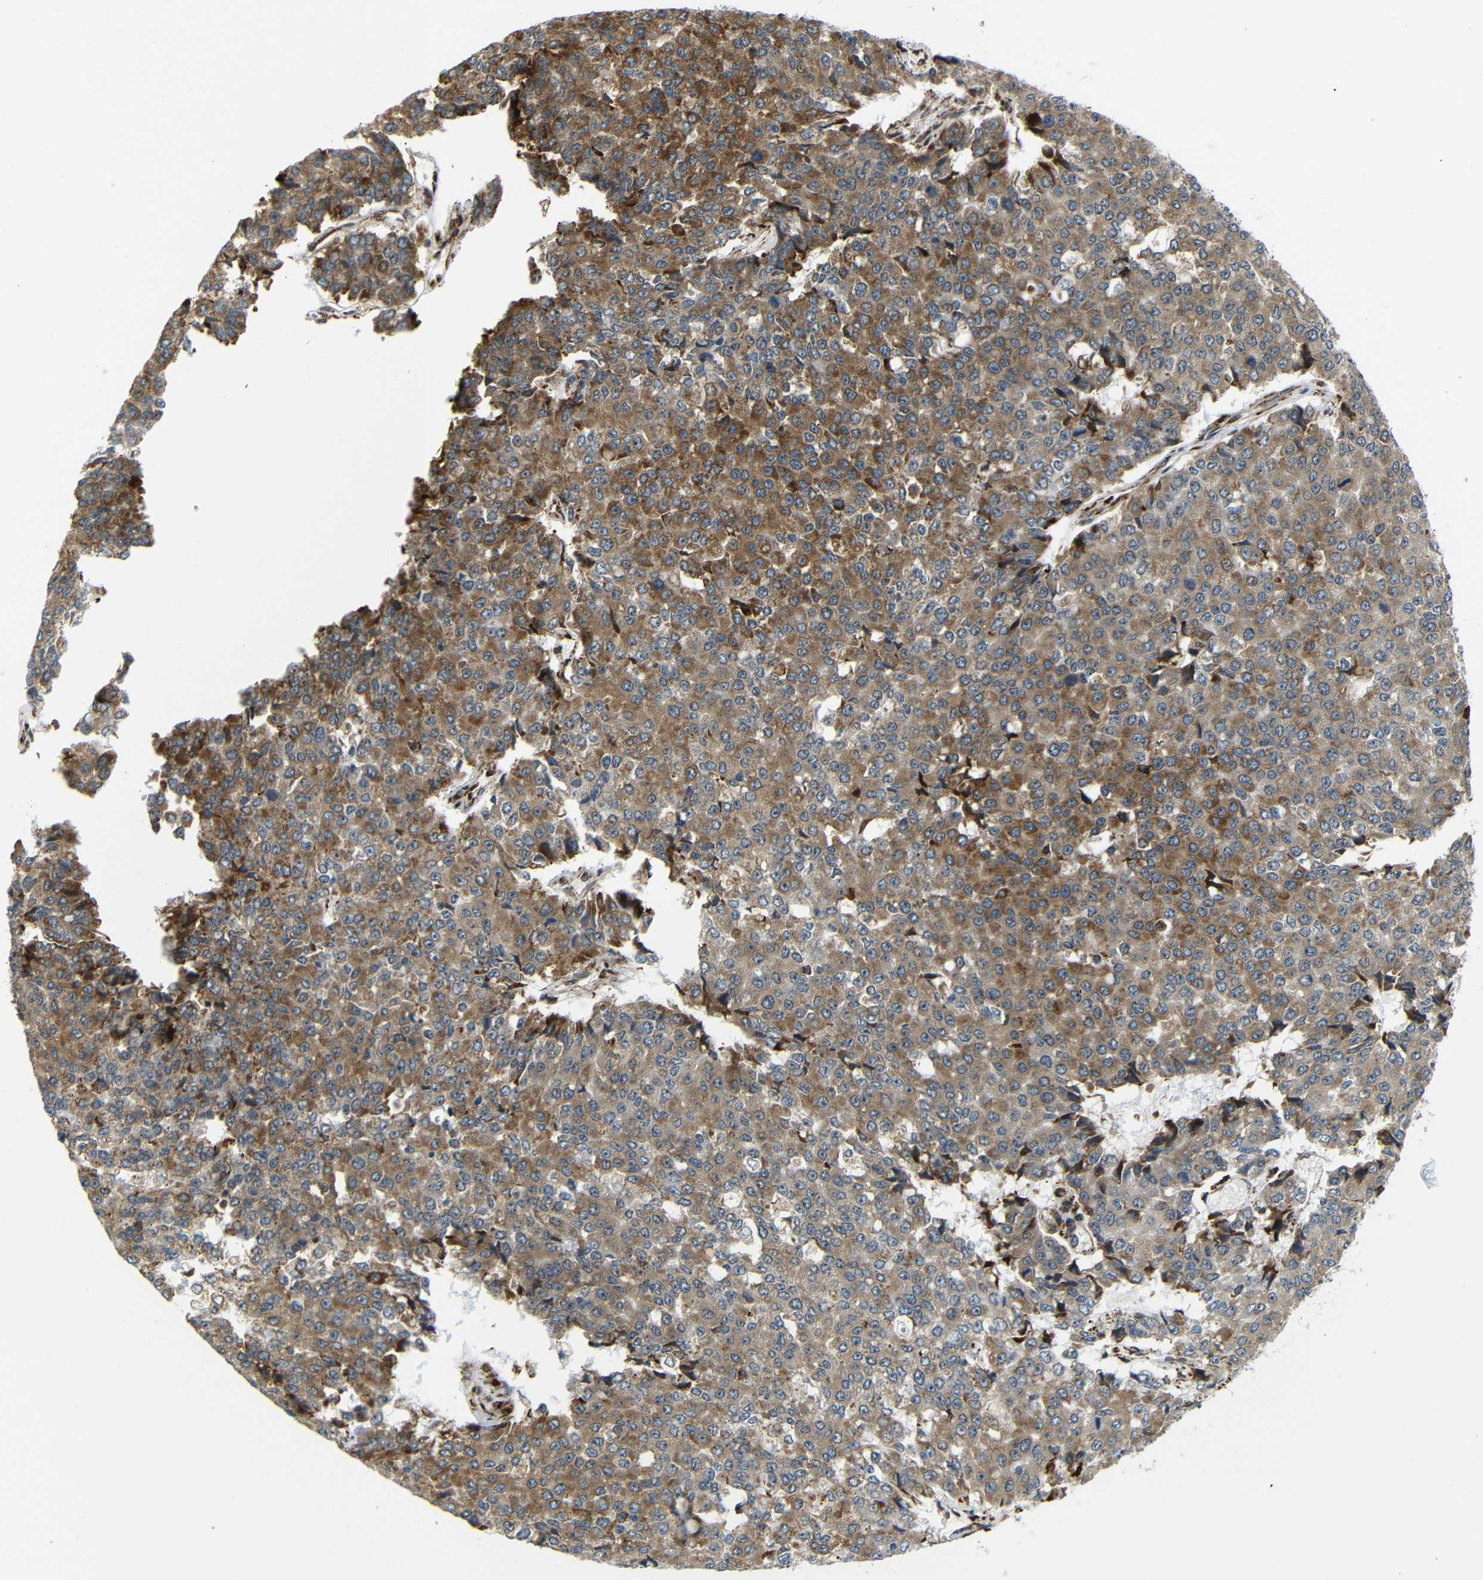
{"staining": {"intensity": "moderate", "quantity": ">75%", "location": "cytoplasmic/membranous"}, "tissue": "pancreatic cancer", "cell_type": "Tumor cells", "image_type": "cancer", "snomed": [{"axis": "morphology", "description": "Adenocarcinoma, NOS"}, {"axis": "topography", "description": "Pancreas"}], "caption": "Adenocarcinoma (pancreatic) was stained to show a protein in brown. There is medium levels of moderate cytoplasmic/membranous staining in approximately >75% of tumor cells. (brown staining indicates protein expression, while blue staining denotes nuclei).", "gene": "SPCS2", "patient": {"sex": "male", "age": 50}}